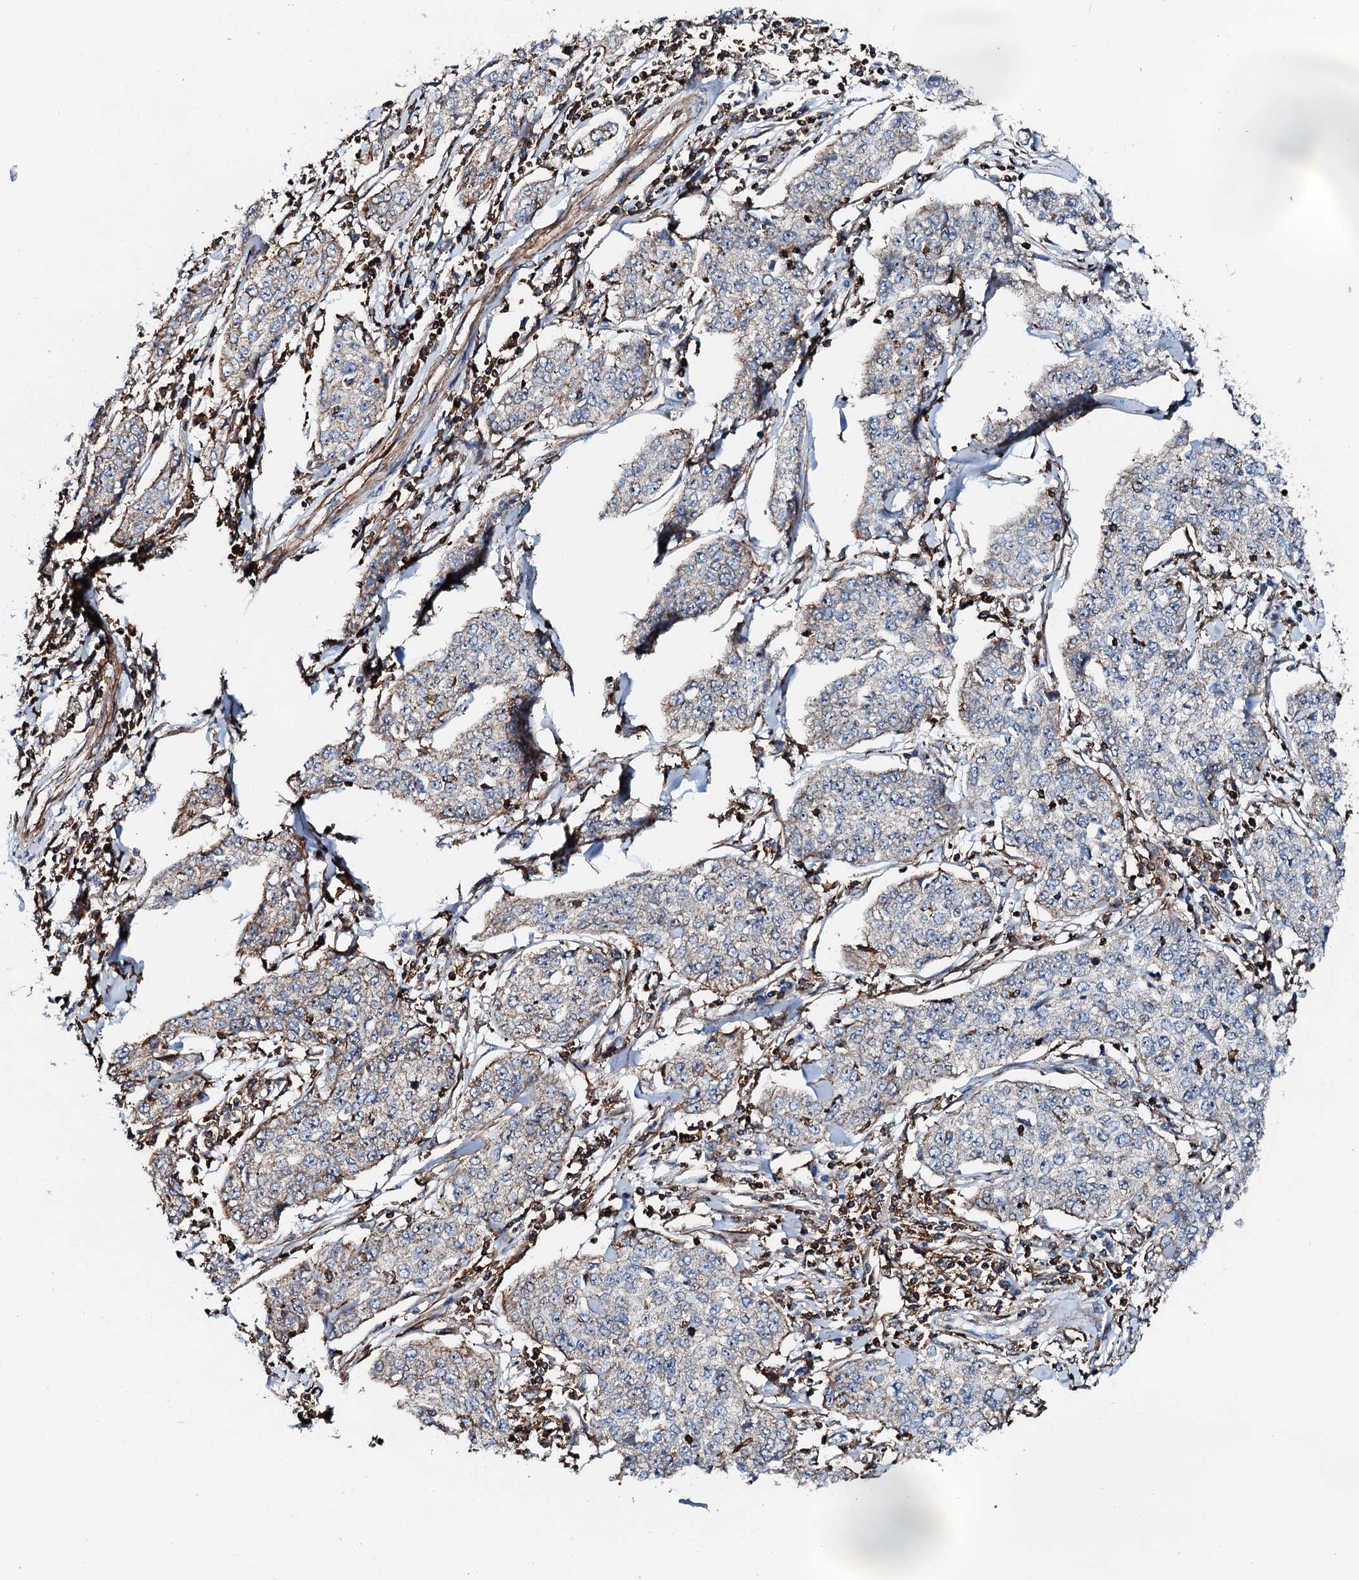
{"staining": {"intensity": "weak", "quantity": "<25%", "location": "cytoplasmic/membranous"}, "tissue": "cervical cancer", "cell_type": "Tumor cells", "image_type": "cancer", "snomed": [{"axis": "morphology", "description": "Squamous cell carcinoma, NOS"}, {"axis": "topography", "description": "Cervix"}], "caption": "Human cervical cancer (squamous cell carcinoma) stained for a protein using immunohistochemistry shows no positivity in tumor cells.", "gene": "INTS10", "patient": {"sex": "female", "age": 35}}